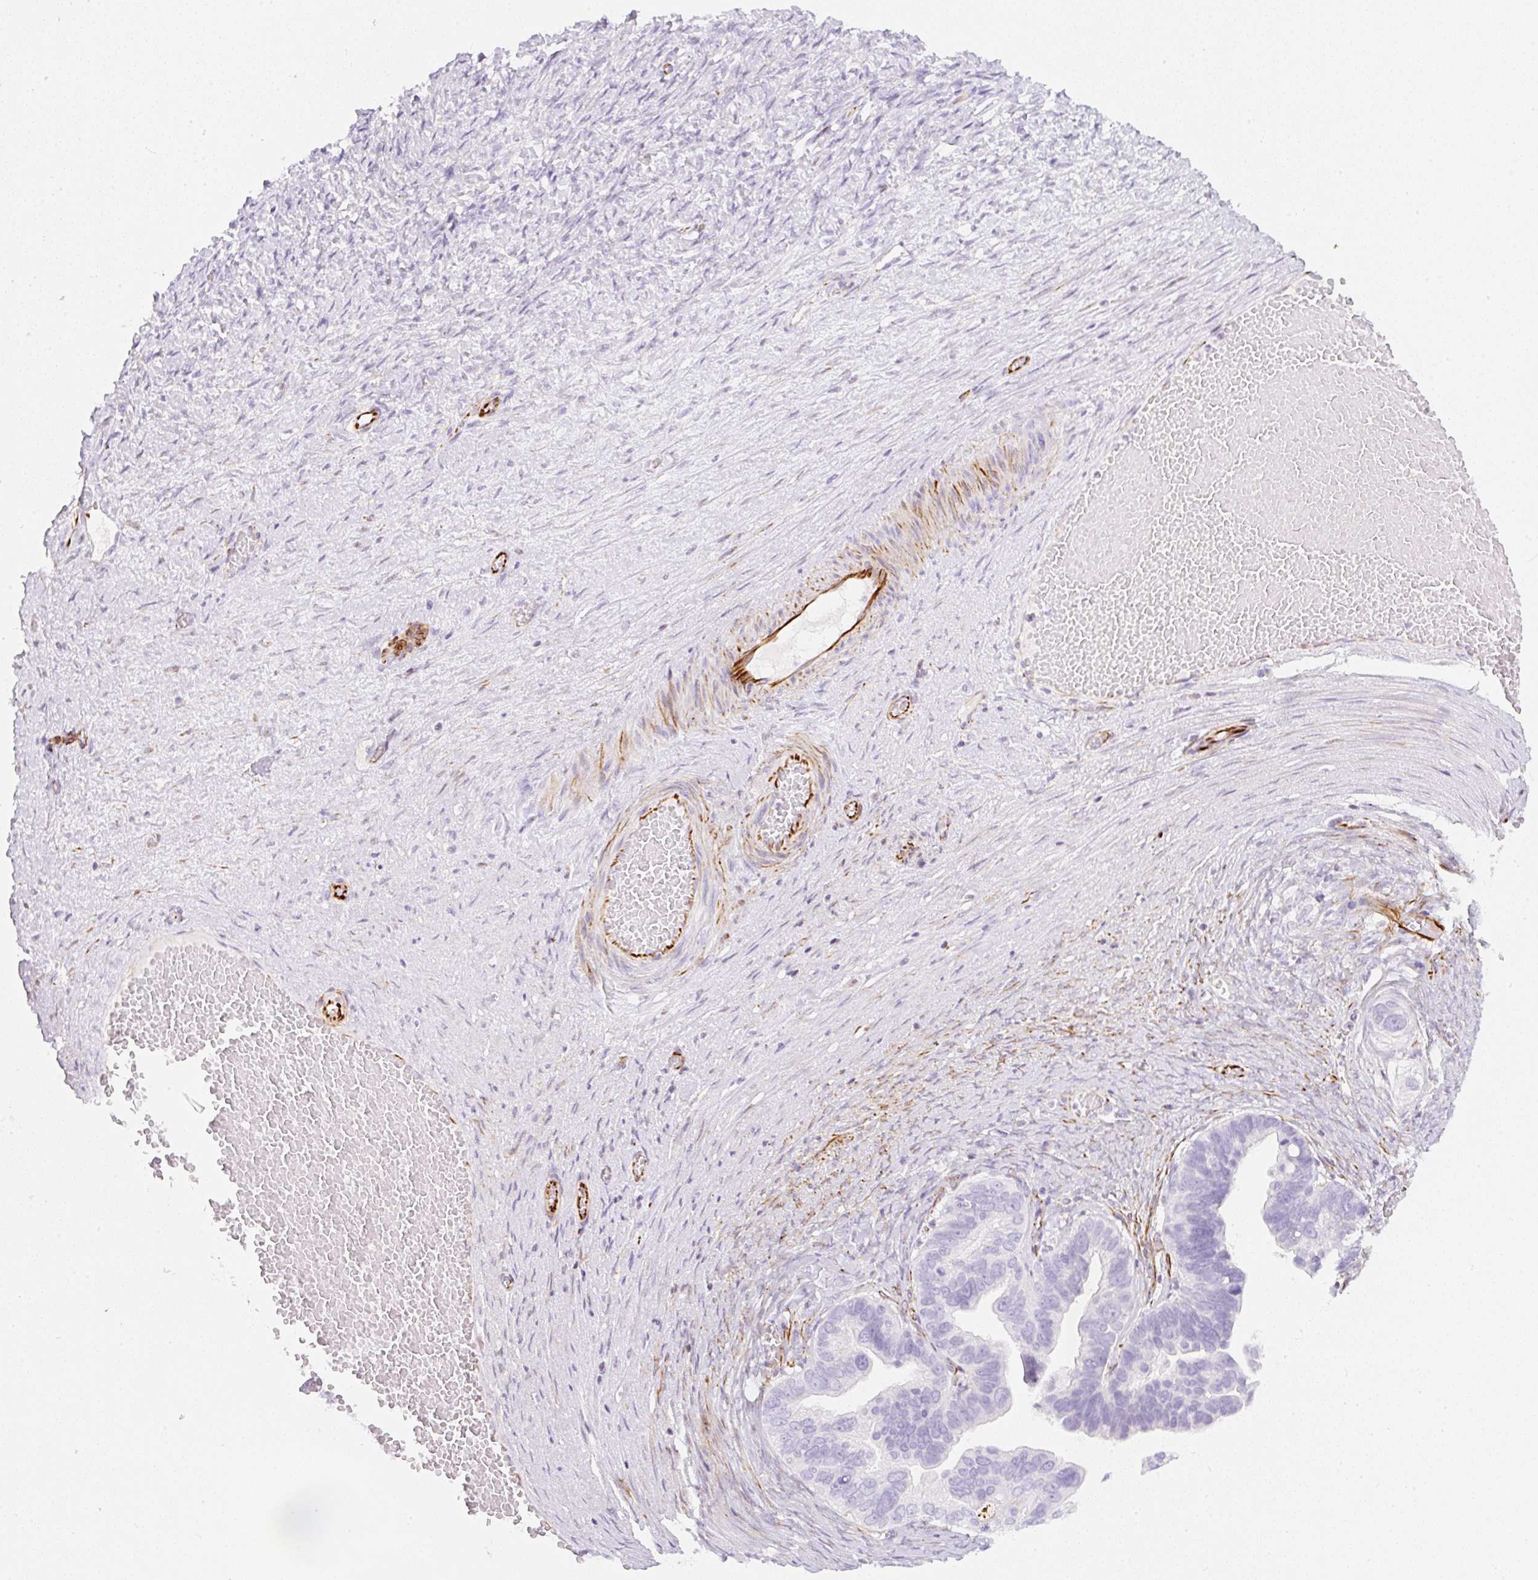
{"staining": {"intensity": "negative", "quantity": "none", "location": "none"}, "tissue": "ovarian cancer", "cell_type": "Tumor cells", "image_type": "cancer", "snomed": [{"axis": "morphology", "description": "Cystadenocarcinoma, serous, NOS"}, {"axis": "topography", "description": "Ovary"}], "caption": "Immunohistochemical staining of human ovarian cancer reveals no significant expression in tumor cells.", "gene": "ZNF689", "patient": {"sex": "female", "age": 56}}